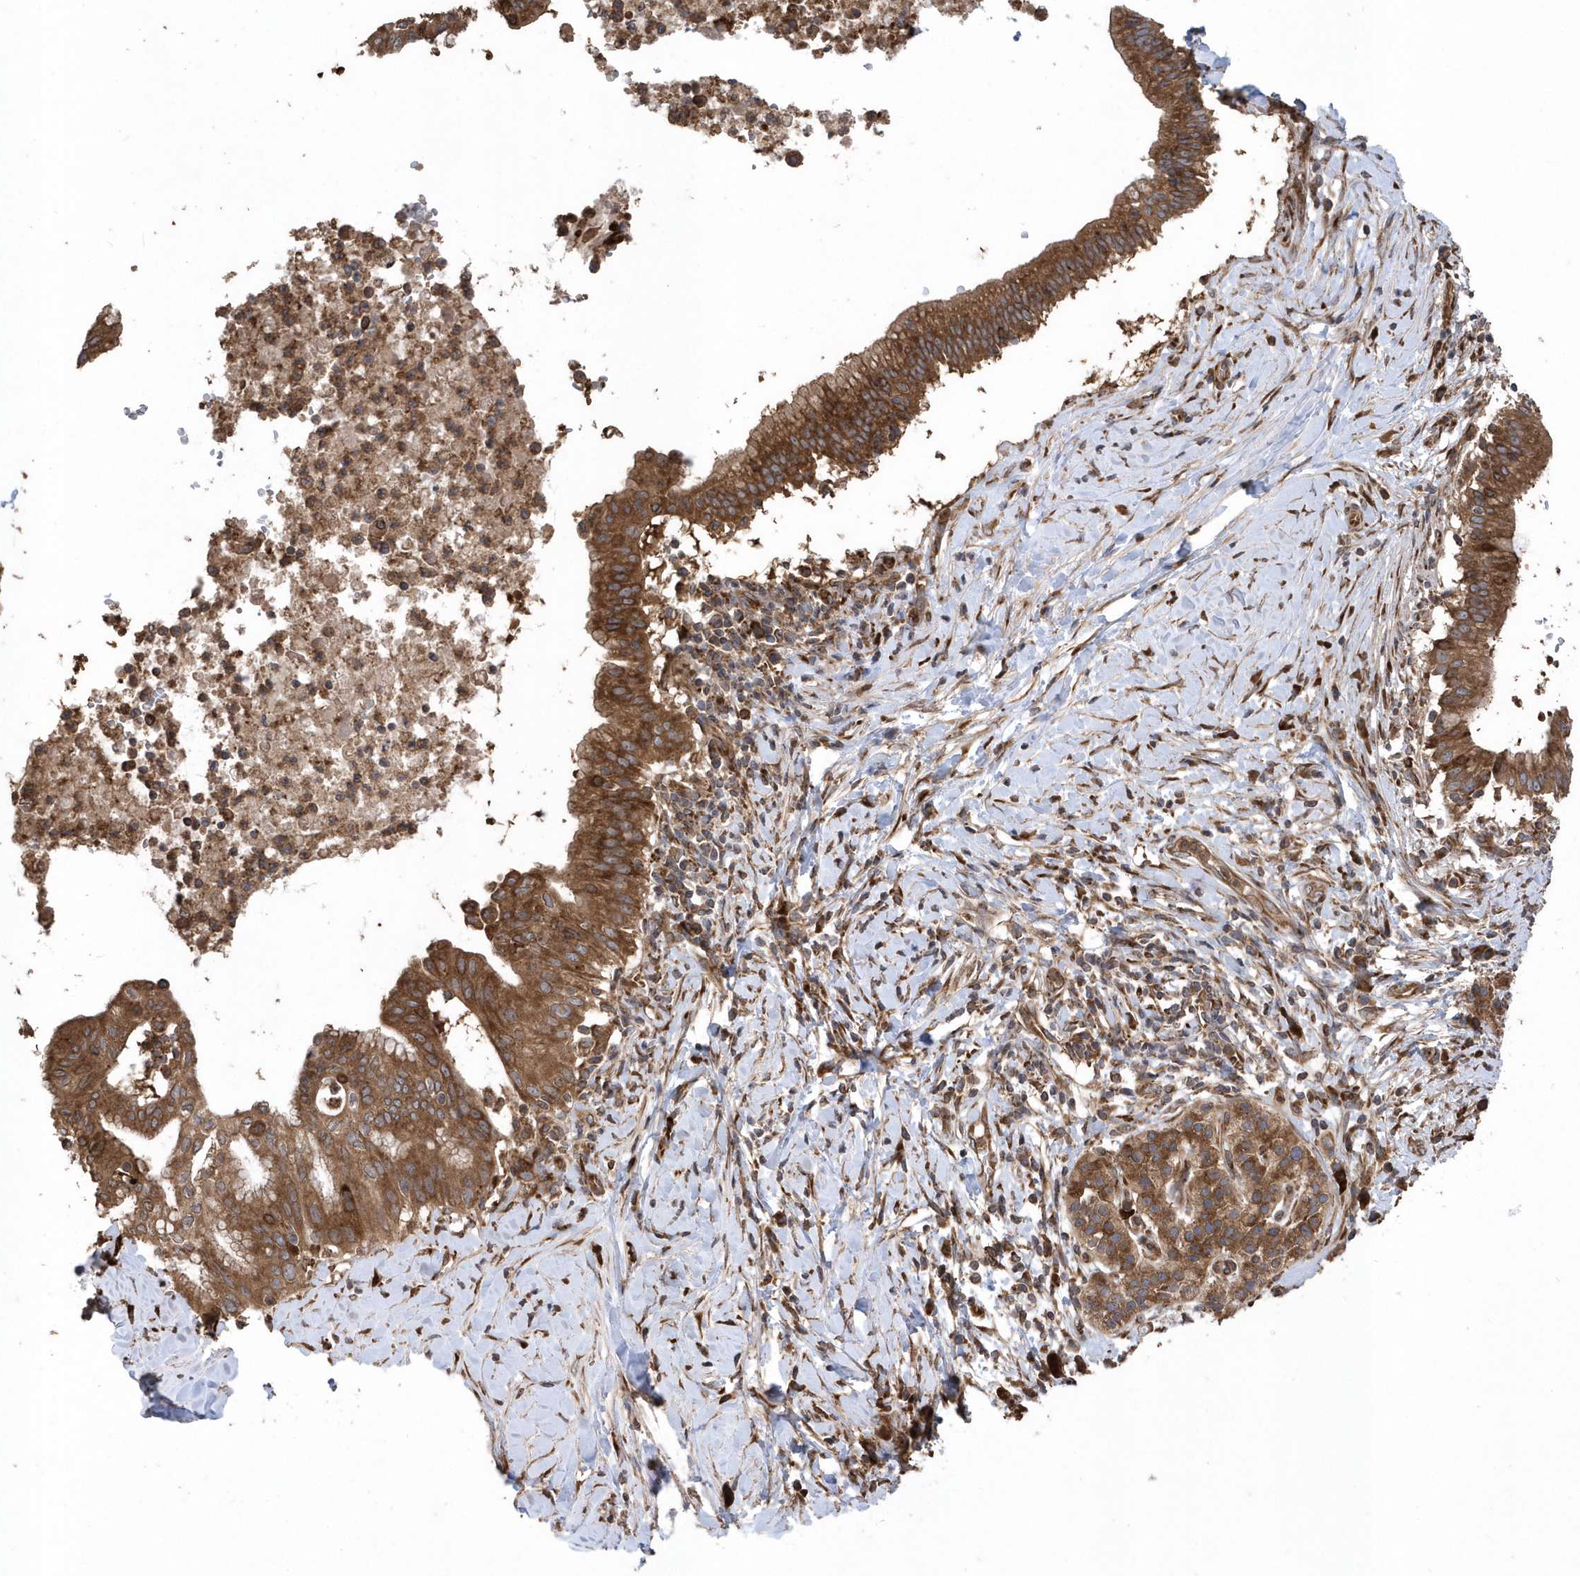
{"staining": {"intensity": "strong", "quantity": ">75%", "location": "cytoplasmic/membranous"}, "tissue": "pancreatic cancer", "cell_type": "Tumor cells", "image_type": "cancer", "snomed": [{"axis": "morphology", "description": "Adenocarcinoma, NOS"}, {"axis": "topography", "description": "Pancreas"}], "caption": "Strong cytoplasmic/membranous staining is seen in approximately >75% of tumor cells in pancreatic cancer (adenocarcinoma).", "gene": "WASHC5", "patient": {"sex": "male", "age": 68}}